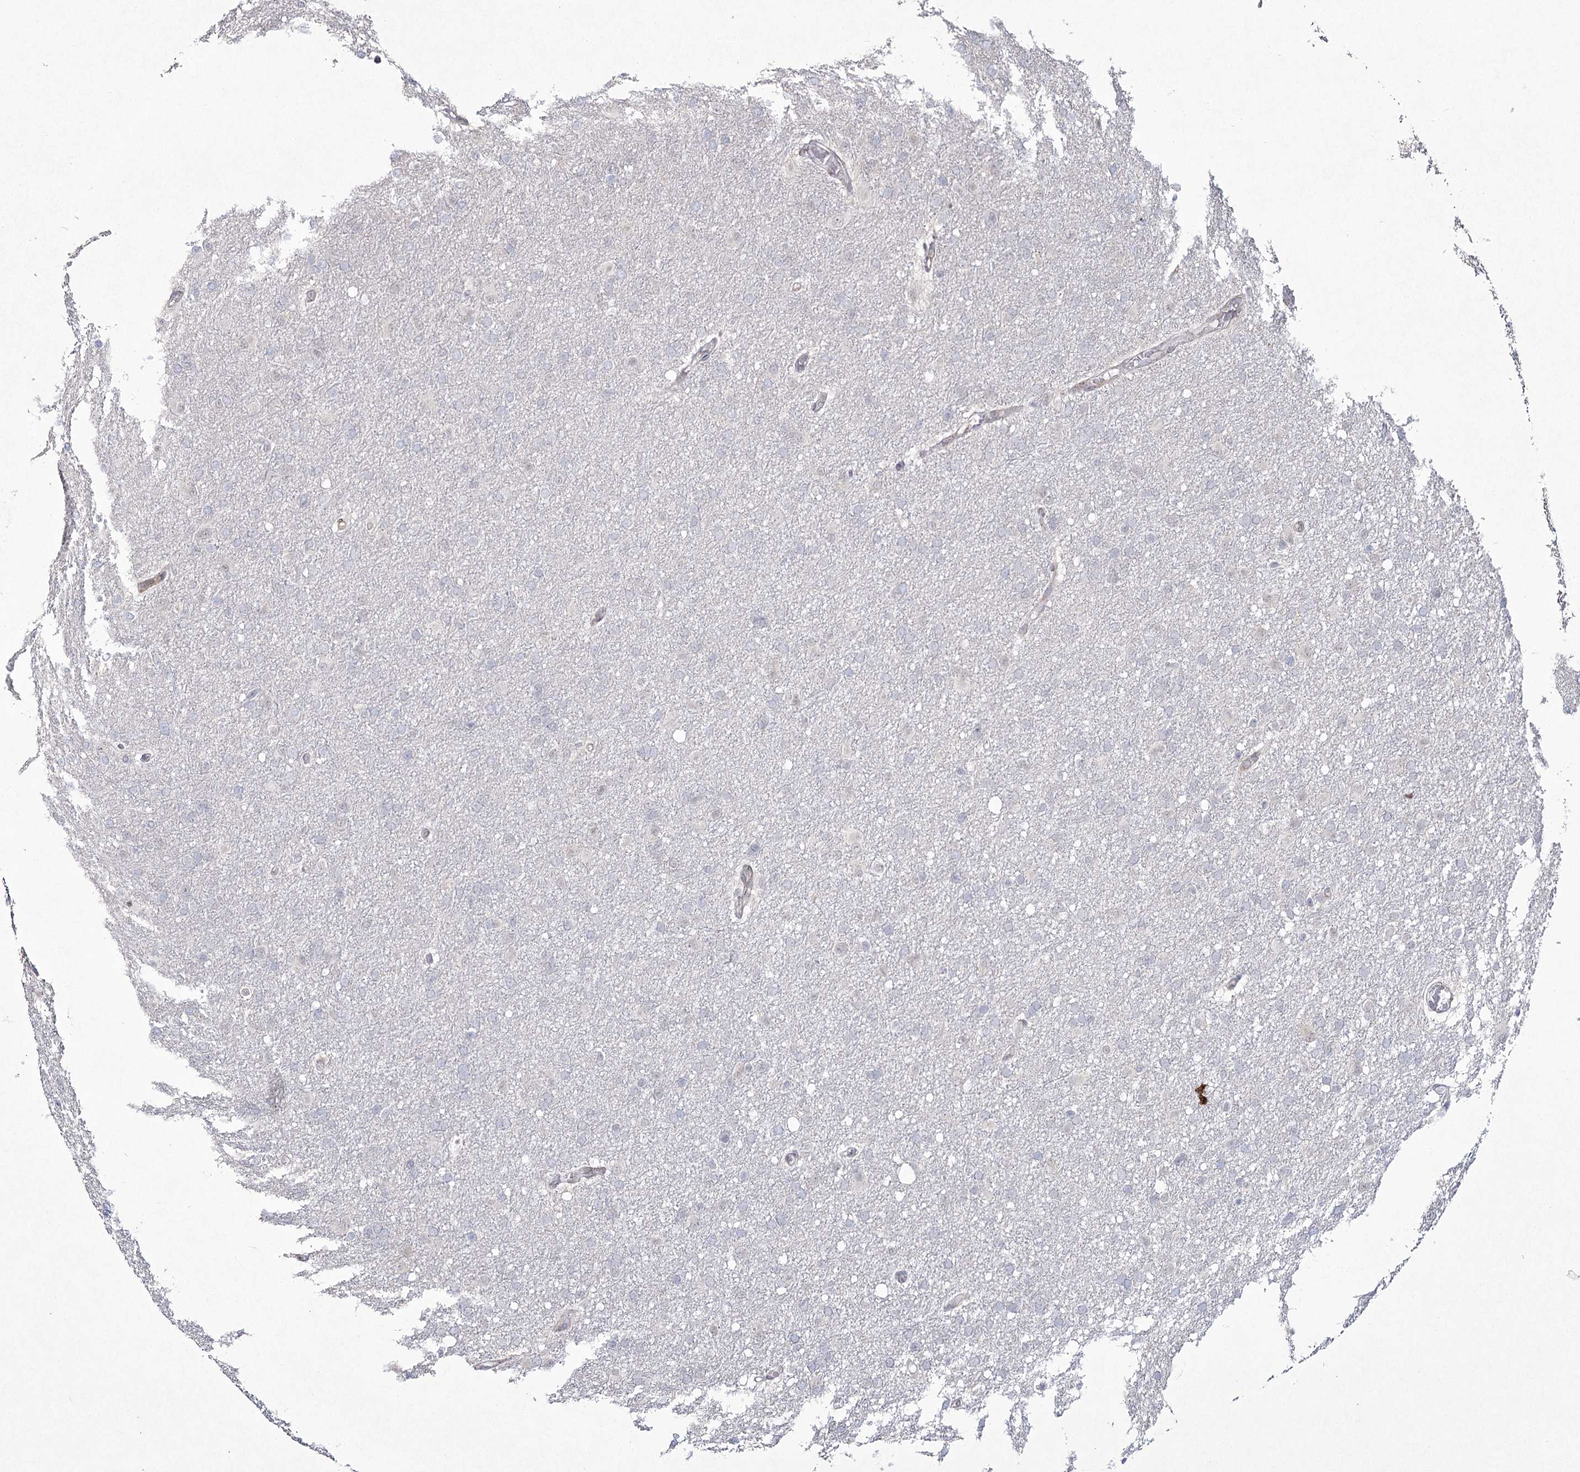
{"staining": {"intensity": "negative", "quantity": "none", "location": "none"}, "tissue": "glioma", "cell_type": "Tumor cells", "image_type": "cancer", "snomed": [{"axis": "morphology", "description": "Glioma, malignant, High grade"}, {"axis": "topography", "description": "Cerebral cortex"}], "caption": "Immunohistochemistry histopathology image of human glioma stained for a protein (brown), which reveals no staining in tumor cells. The staining is performed using DAB brown chromogen with nuclei counter-stained in using hematoxylin.", "gene": "YBX3", "patient": {"sex": "female", "age": 36}}